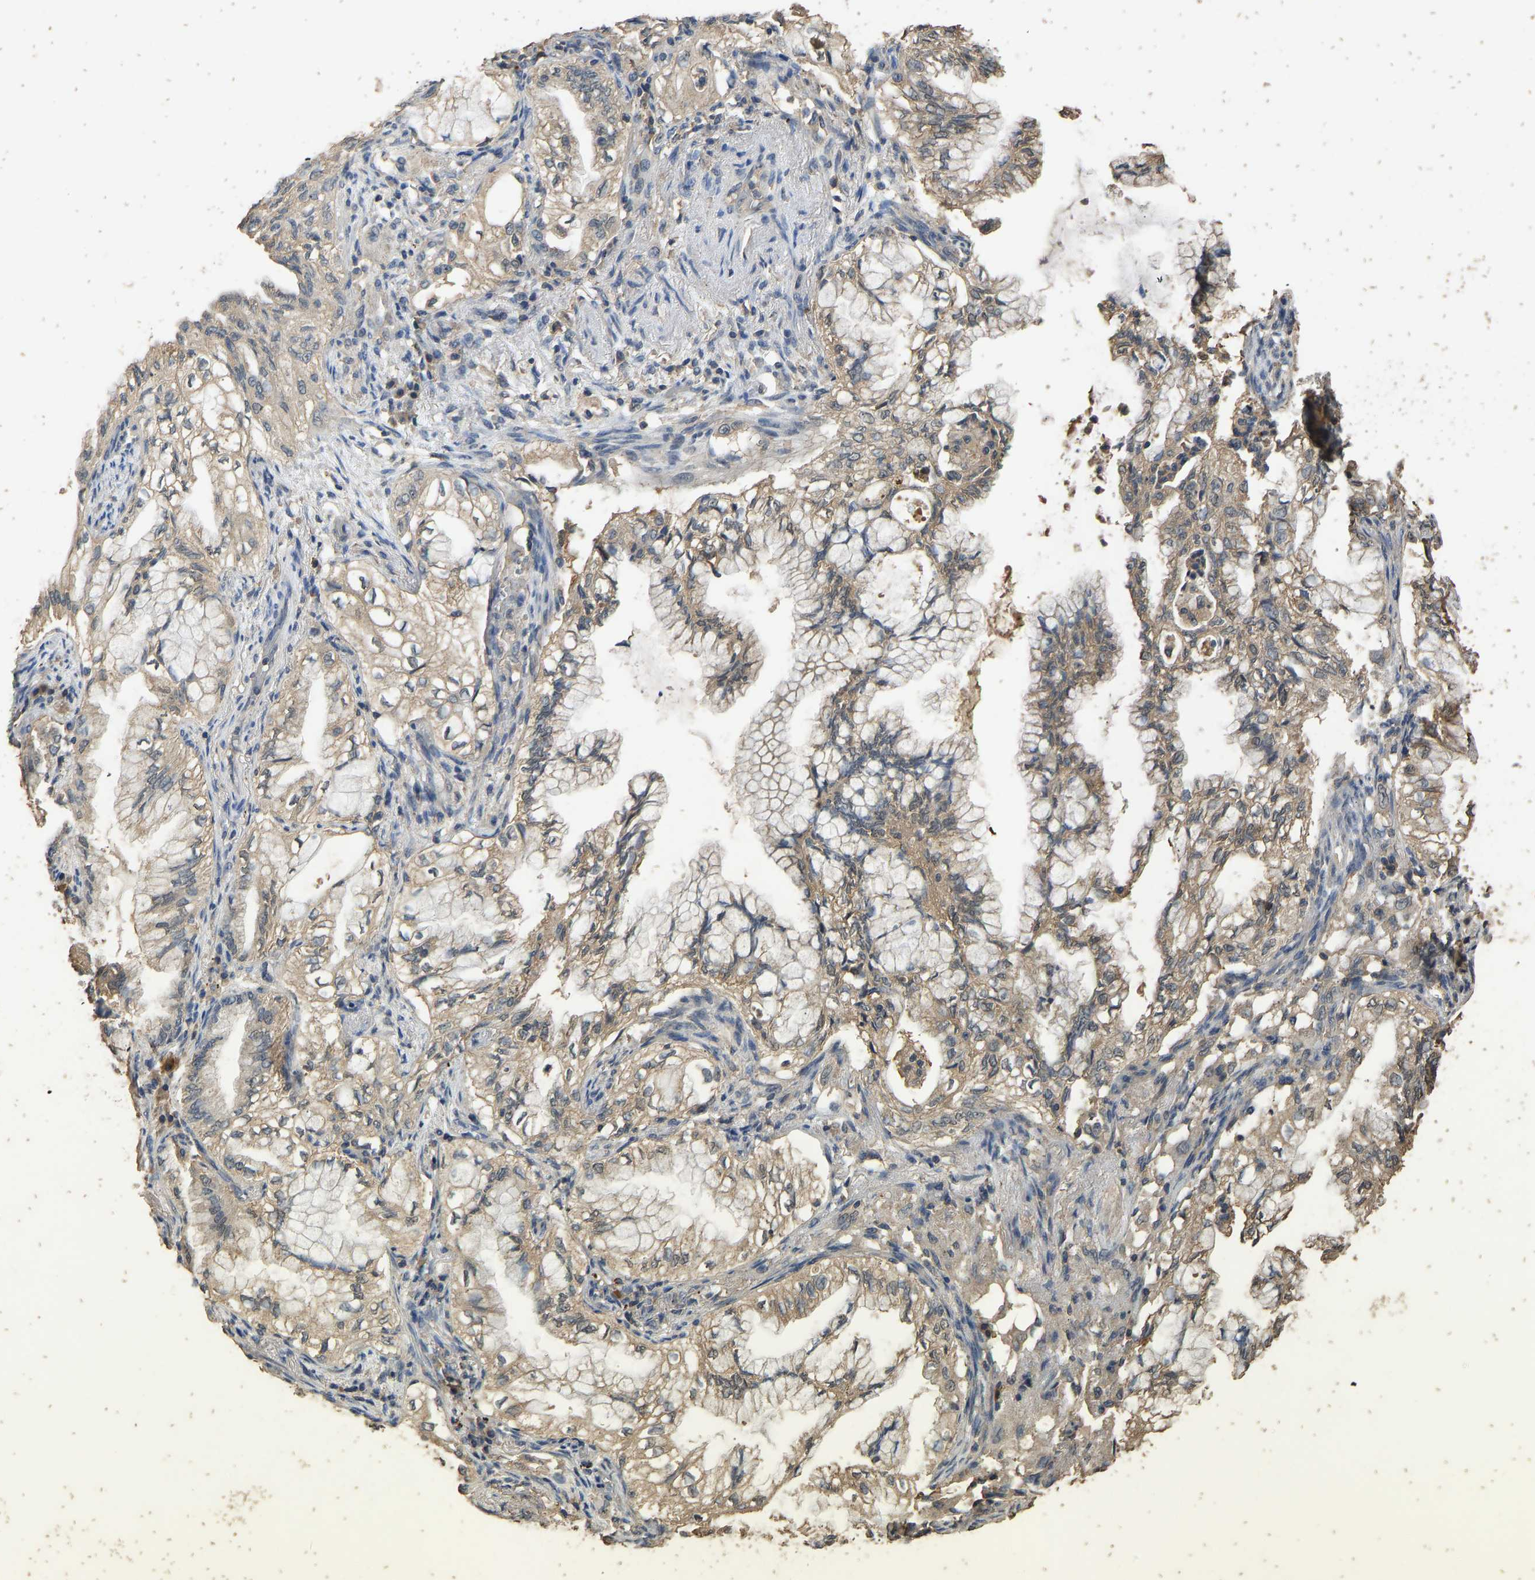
{"staining": {"intensity": "weak", "quantity": ">75%", "location": "cytoplasmic/membranous"}, "tissue": "lung cancer", "cell_type": "Tumor cells", "image_type": "cancer", "snomed": [{"axis": "morphology", "description": "Adenocarcinoma, NOS"}, {"axis": "topography", "description": "Lung"}], "caption": "Weak cytoplasmic/membranous protein positivity is identified in approximately >75% of tumor cells in lung cancer (adenocarcinoma).", "gene": "CIDEC", "patient": {"sex": "female", "age": 70}}